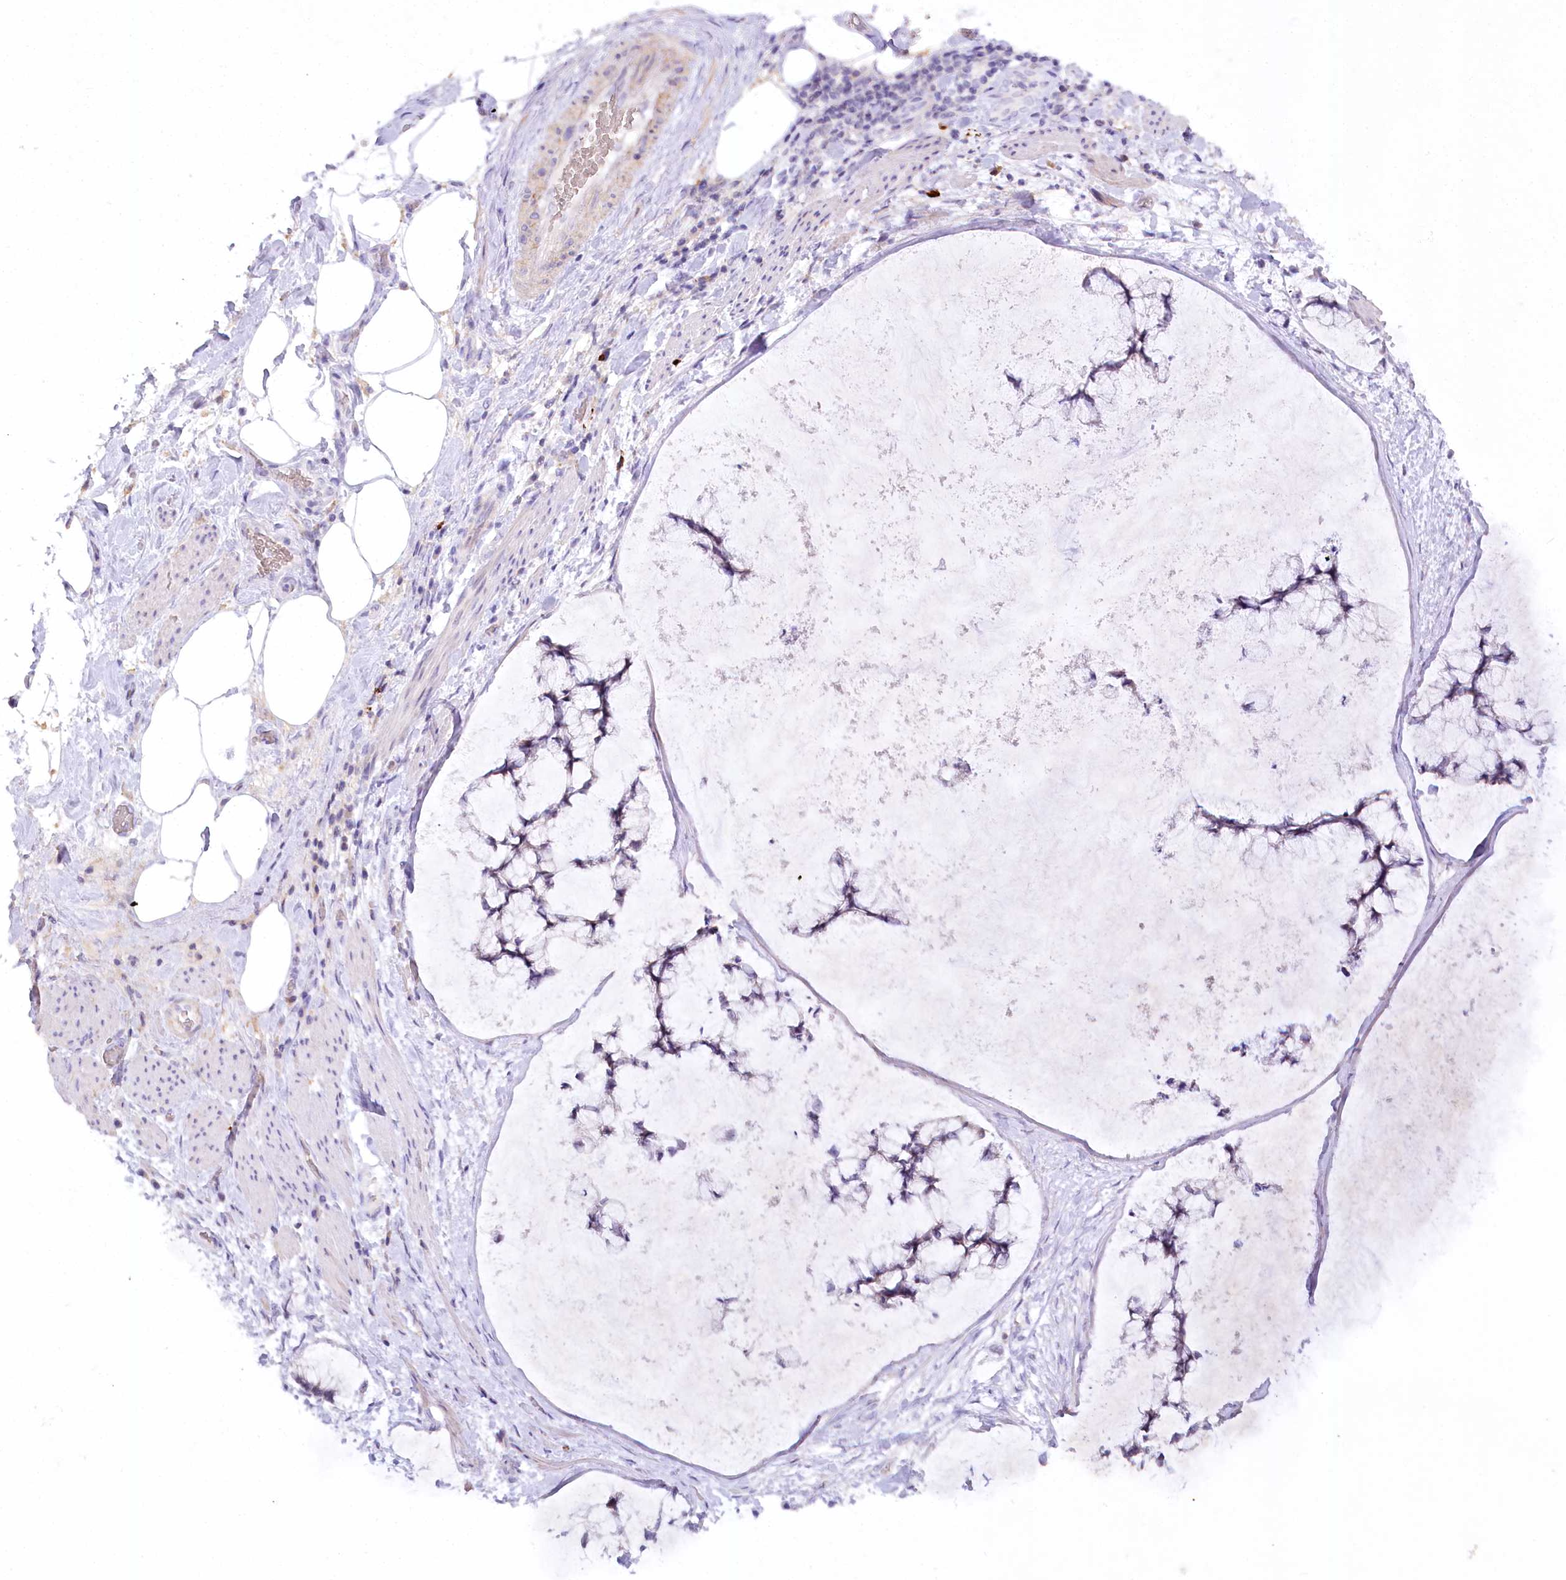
{"staining": {"intensity": "negative", "quantity": "none", "location": "none"}, "tissue": "ovarian cancer", "cell_type": "Tumor cells", "image_type": "cancer", "snomed": [{"axis": "morphology", "description": "Cystadenocarcinoma, mucinous, NOS"}, {"axis": "topography", "description": "Ovary"}], "caption": "There is no significant expression in tumor cells of ovarian cancer.", "gene": "MYOZ1", "patient": {"sex": "female", "age": 42}}